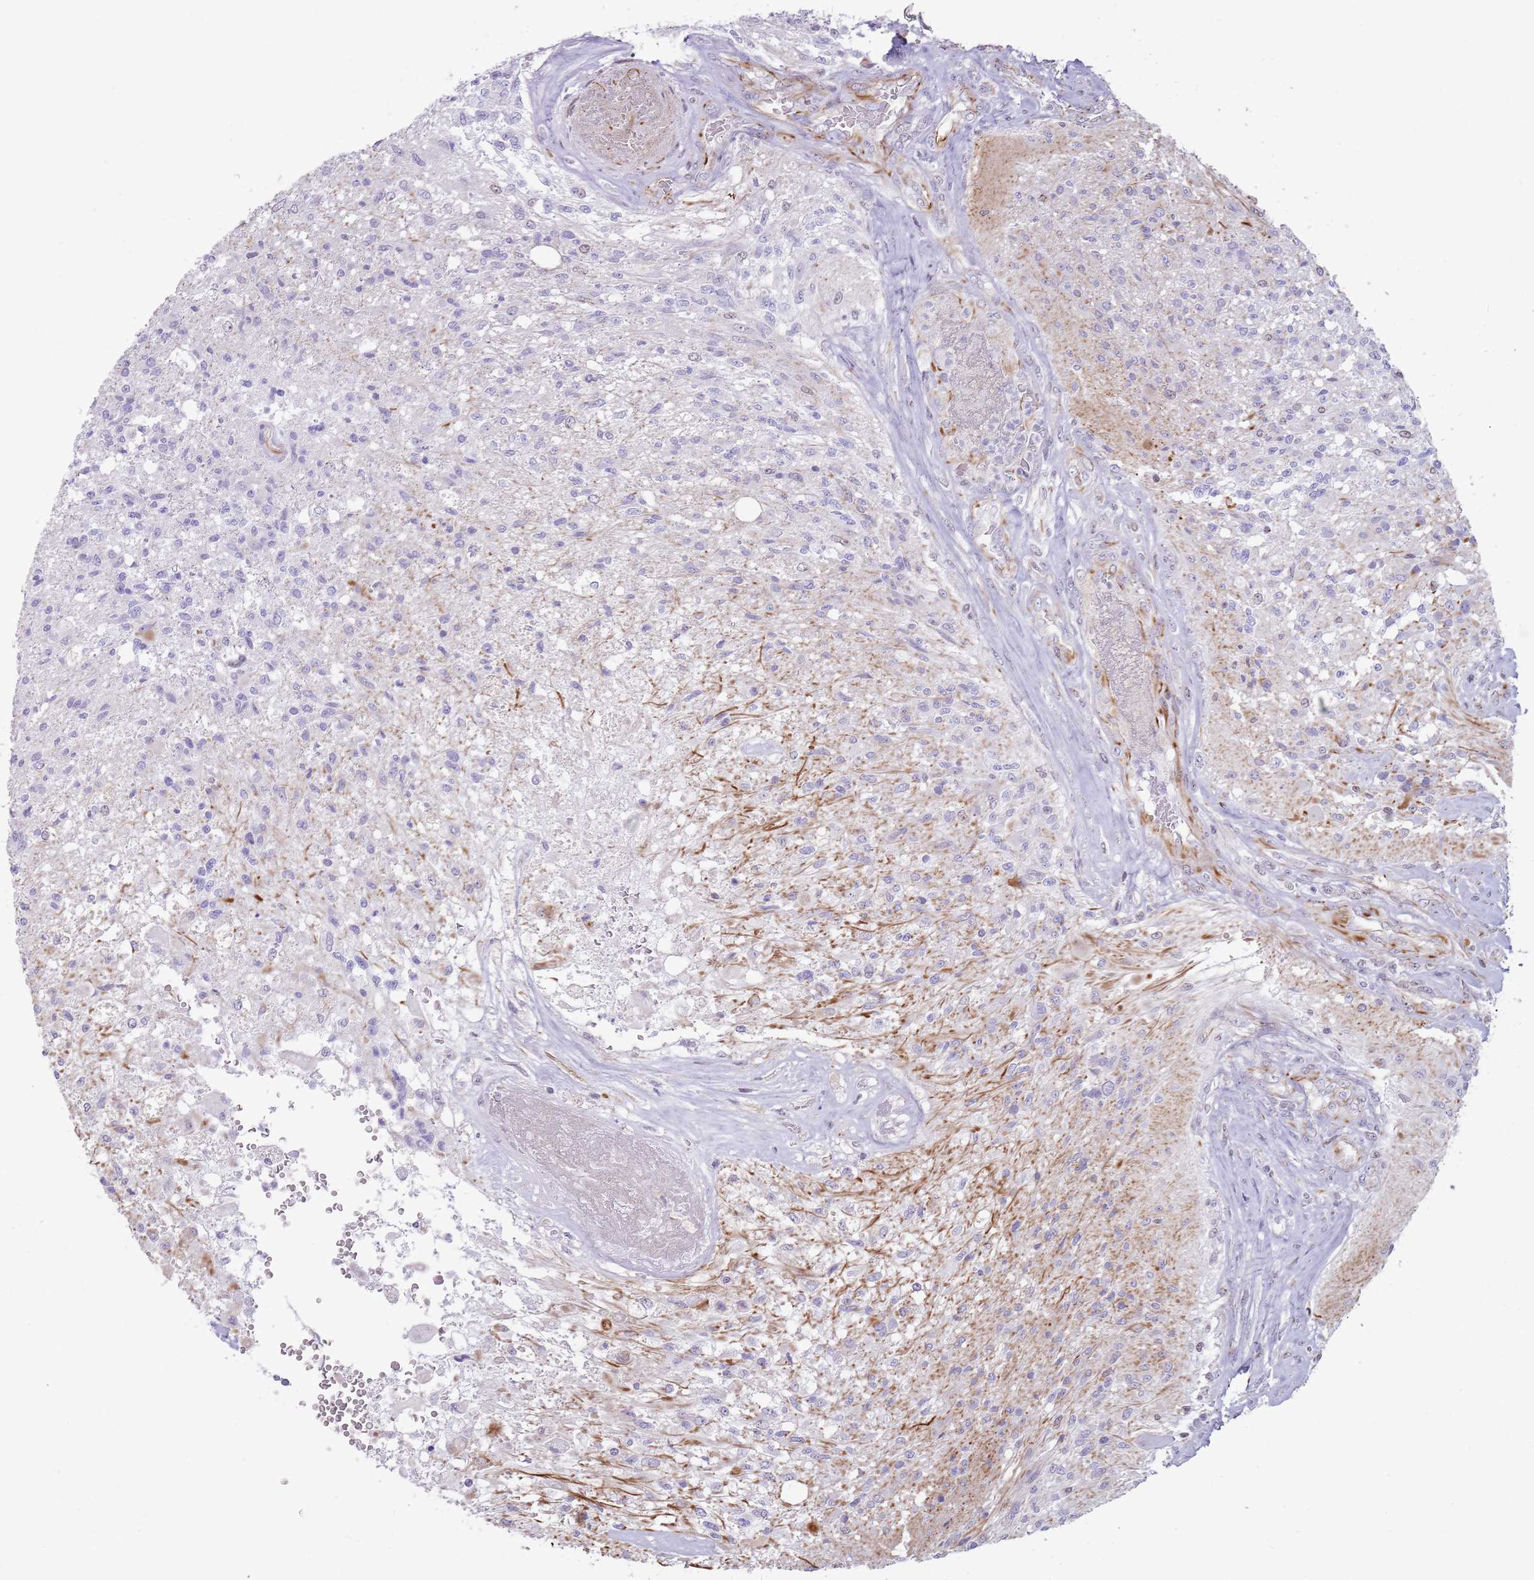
{"staining": {"intensity": "negative", "quantity": "none", "location": "none"}, "tissue": "glioma", "cell_type": "Tumor cells", "image_type": "cancer", "snomed": [{"axis": "morphology", "description": "Glioma, malignant, High grade"}, {"axis": "topography", "description": "Brain"}], "caption": "Immunohistochemical staining of glioma reveals no significant expression in tumor cells. Brightfield microscopy of IHC stained with DAB (brown) and hematoxylin (blue), captured at high magnification.", "gene": "NBPF3", "patient": {"sex": "male", "age": 56}}